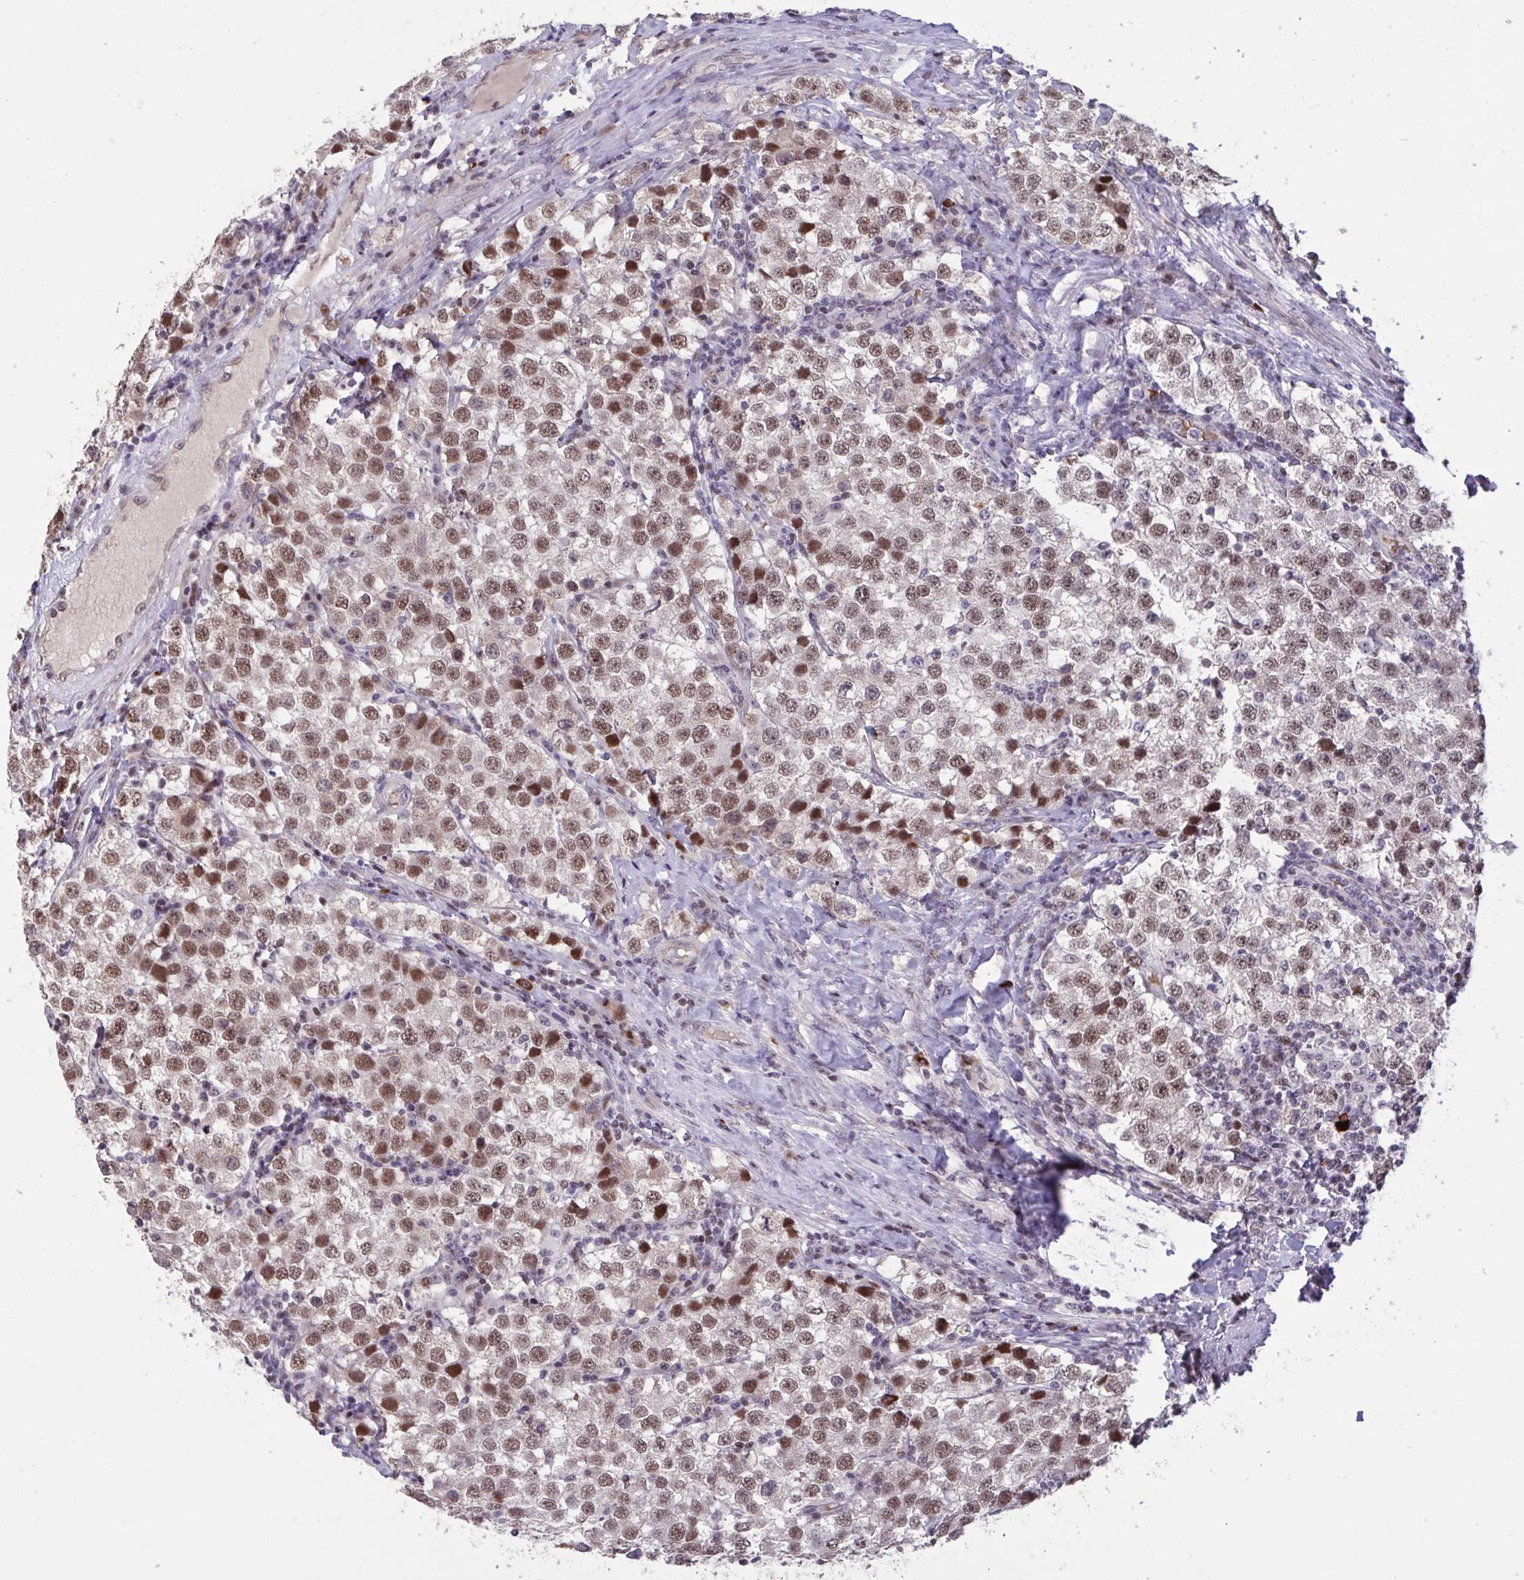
{"staining": {"intensity": "moderate", "quantity": ">75%", "location": "nuclear"}, "tissue": "testis cancer", "cell_type": "Tumor cells", "image_type": "cancer", "snomed": [{"axis": "morphology", "description": "Seminoma, NOS"}, {"axis": "topography", "description": "Testis"}], "caption": "The photomicrograph exhibits immunohistochemical staining of testis cancer (seminoma). There is moderate nuclear staining is present in about >75% of tumor cells.", "gene": "ZNF414", "patient": {"sex": "male", "age": 34}}